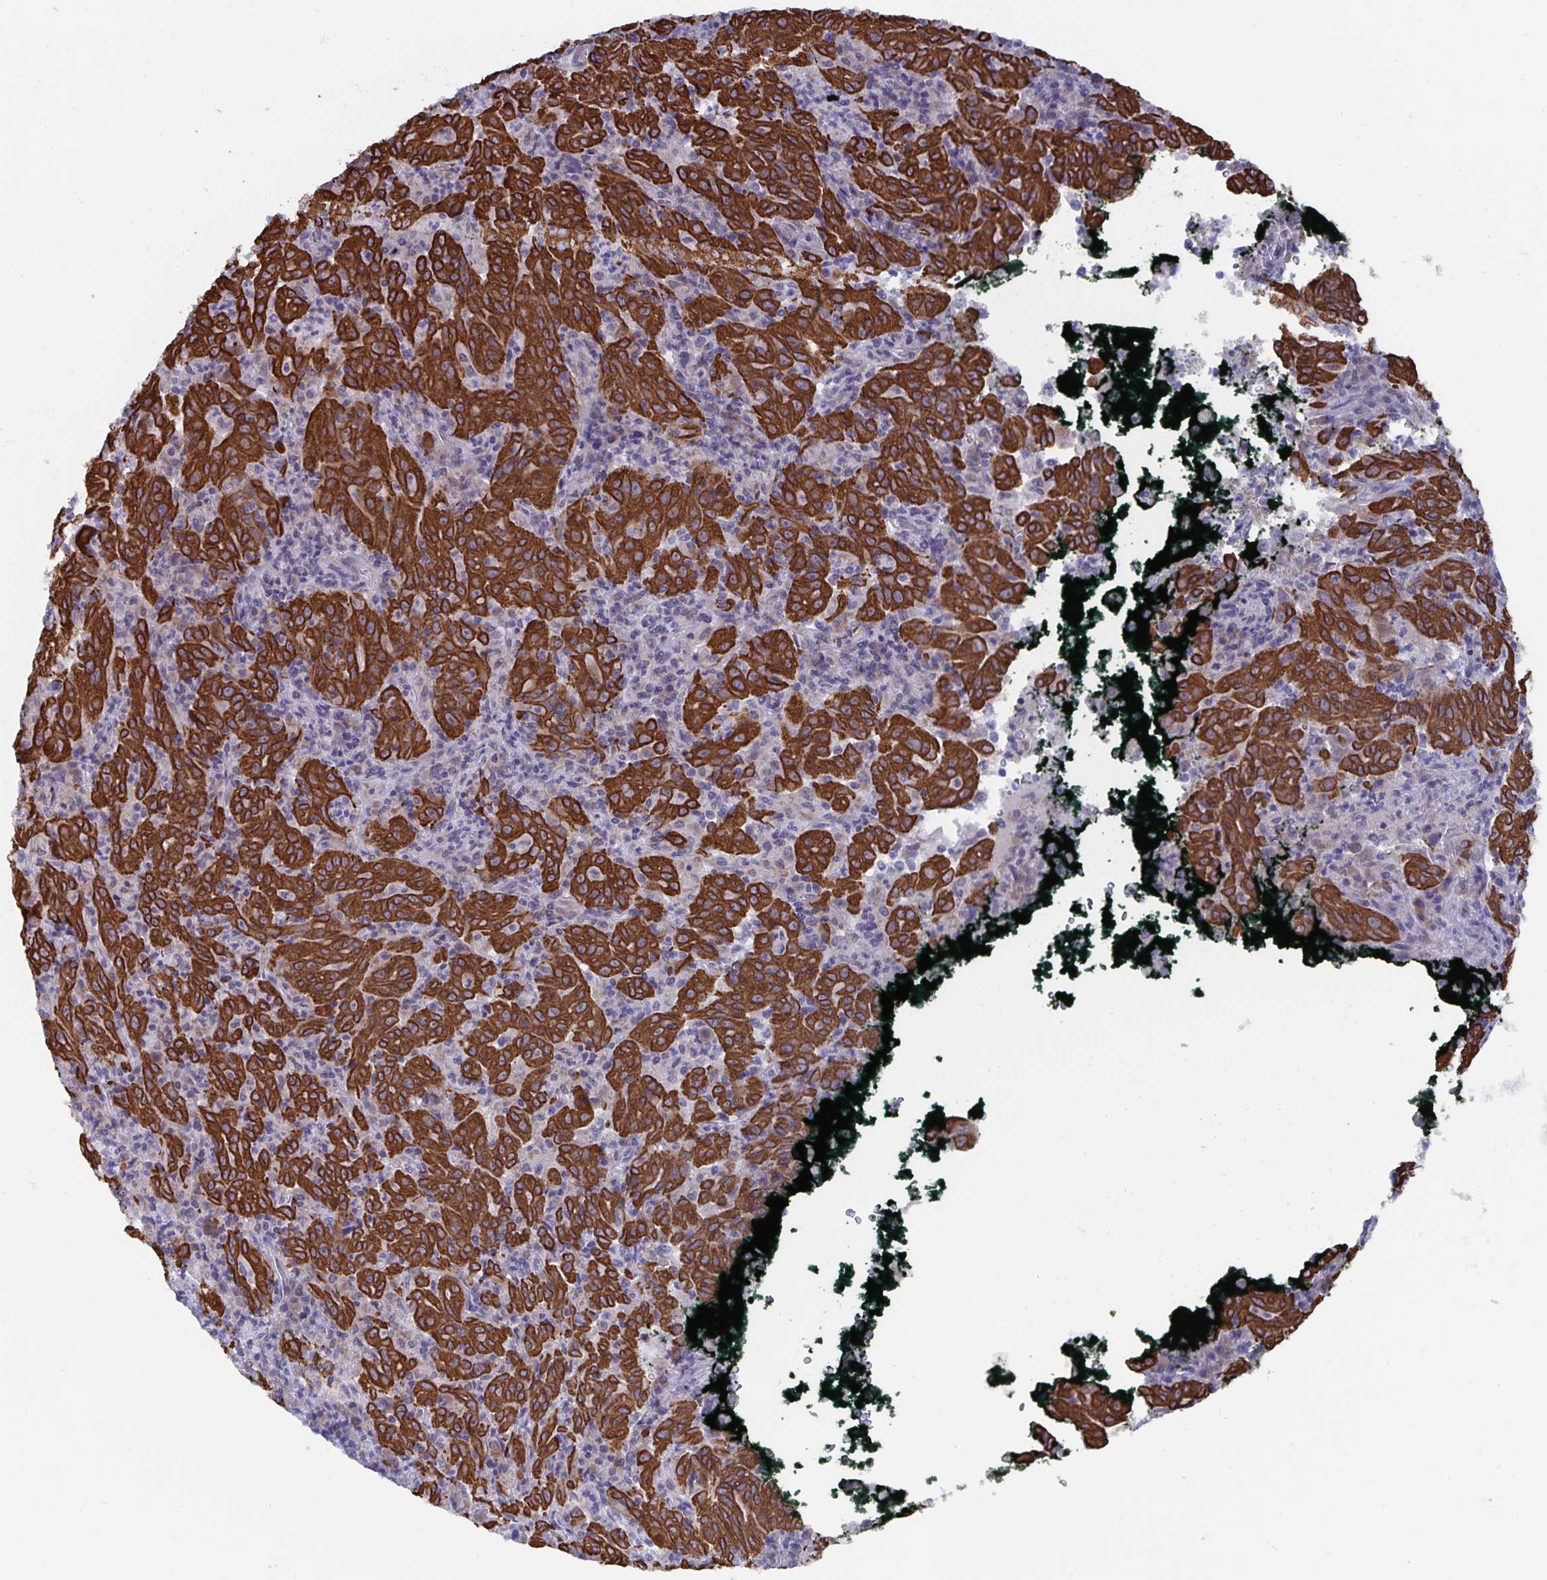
{"staining": {"intensity": "strong", "quantity": ">75%", "location": "cytoplasmic/membranous"}, "tissue": "pancreatic cancer", "cell_type": "Tumor cells", "image_type": "cancer", "snomed": [{"axis": "morphology", "description": "Adenocarcinoma, NOS"}, {"axis": "topography", "description": "Pancreas"}], "caption": "Tumor cells reveal strong cytoplasmic/membranous expression in about >75% of cells in adenocarcinoma (pancreatic).", "gene": "ZIK1", "patient": {"sex": "male", "age": 63}}